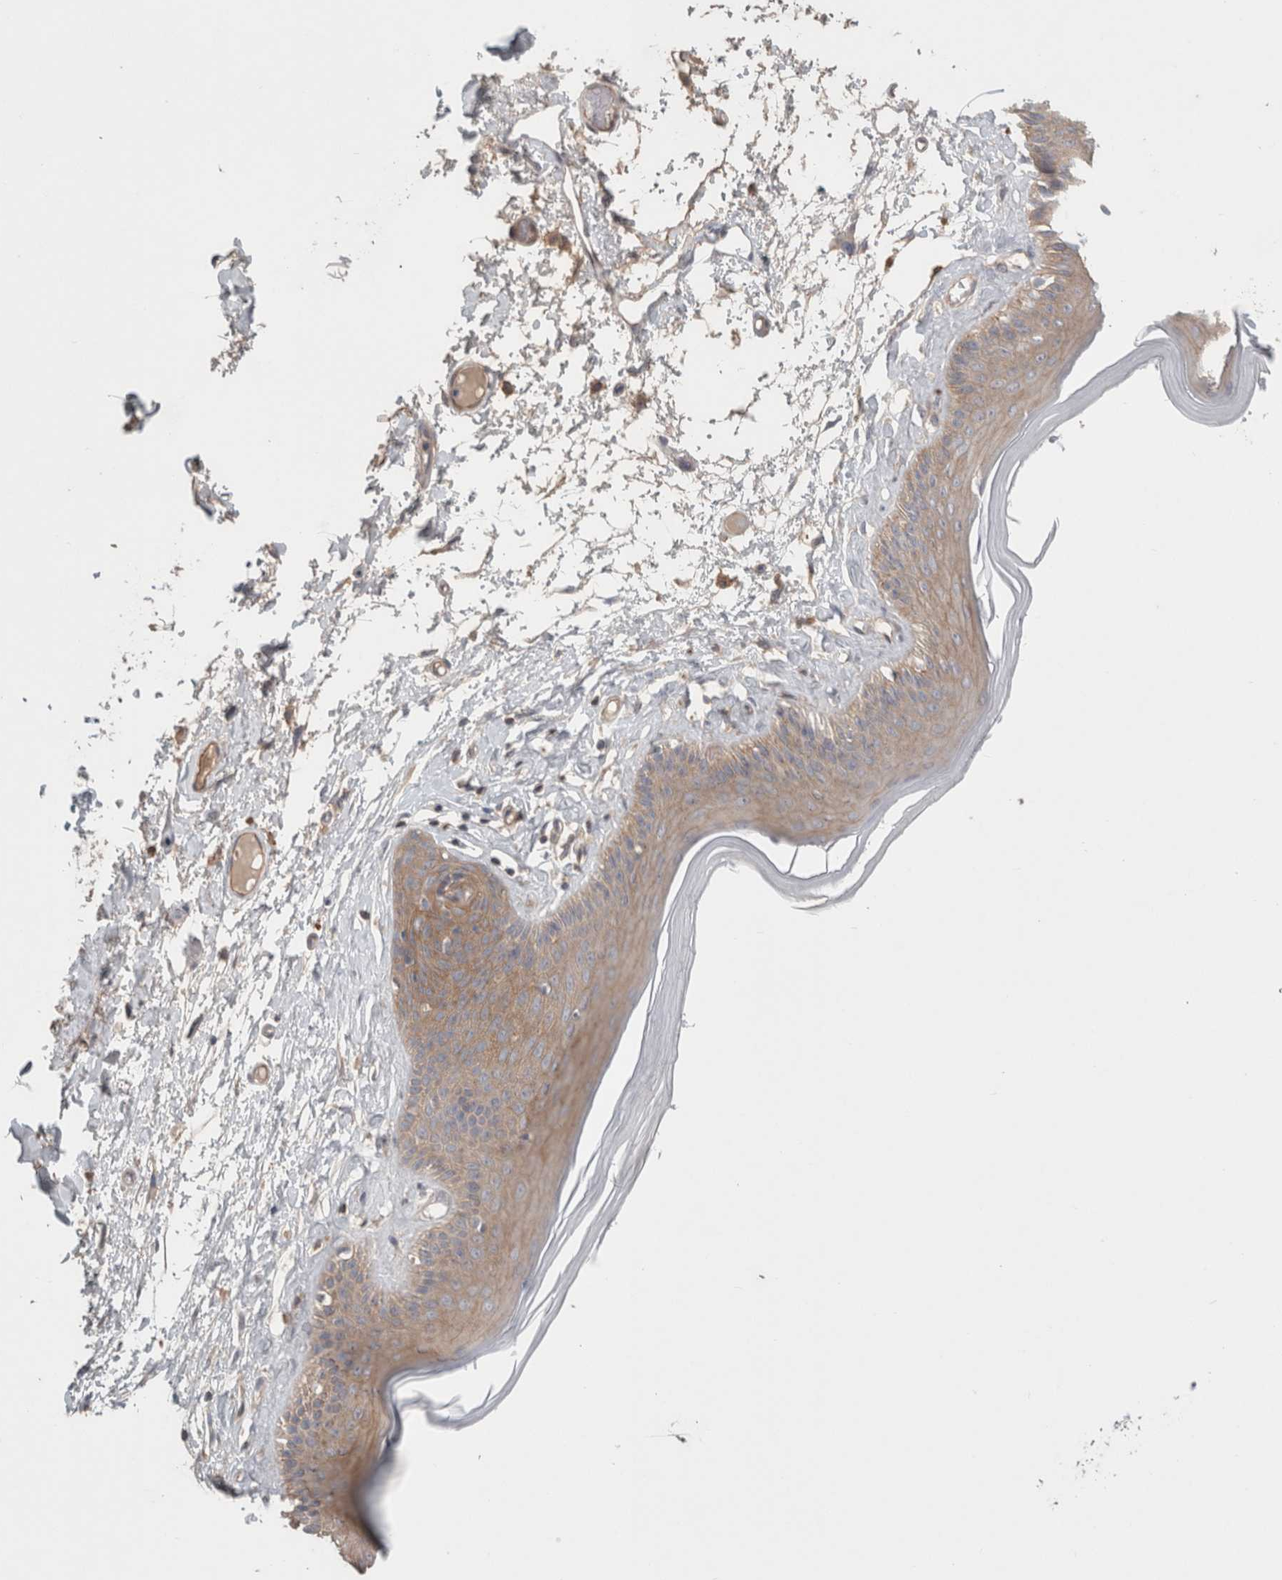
{"staining": {"intensity": "moderate", "quantity": "25%-75%", "location": "cytoplasmic/membranous"}, "tissue": "skin", "cell_type": "Epidermal cells", "image_type": "normal", "snomed": [{"axis": "morphology", "description": "Normal tissue, NOS"}, {"axis": "topography", "description": "Vulva"}], "caption": "Moderate cytoplasmic/membranous staining is seen in approximately 25%-75% of epidermal cells in unremarkable skin. The staining is performed using DAB (3,3'-diaminobenzidine) brown chromogen to label protein expression. The nuclei are counter-stained blue using hematoxylin.", "gene": "RASAL2", "patient": {"sex": "female", "age": 73}}